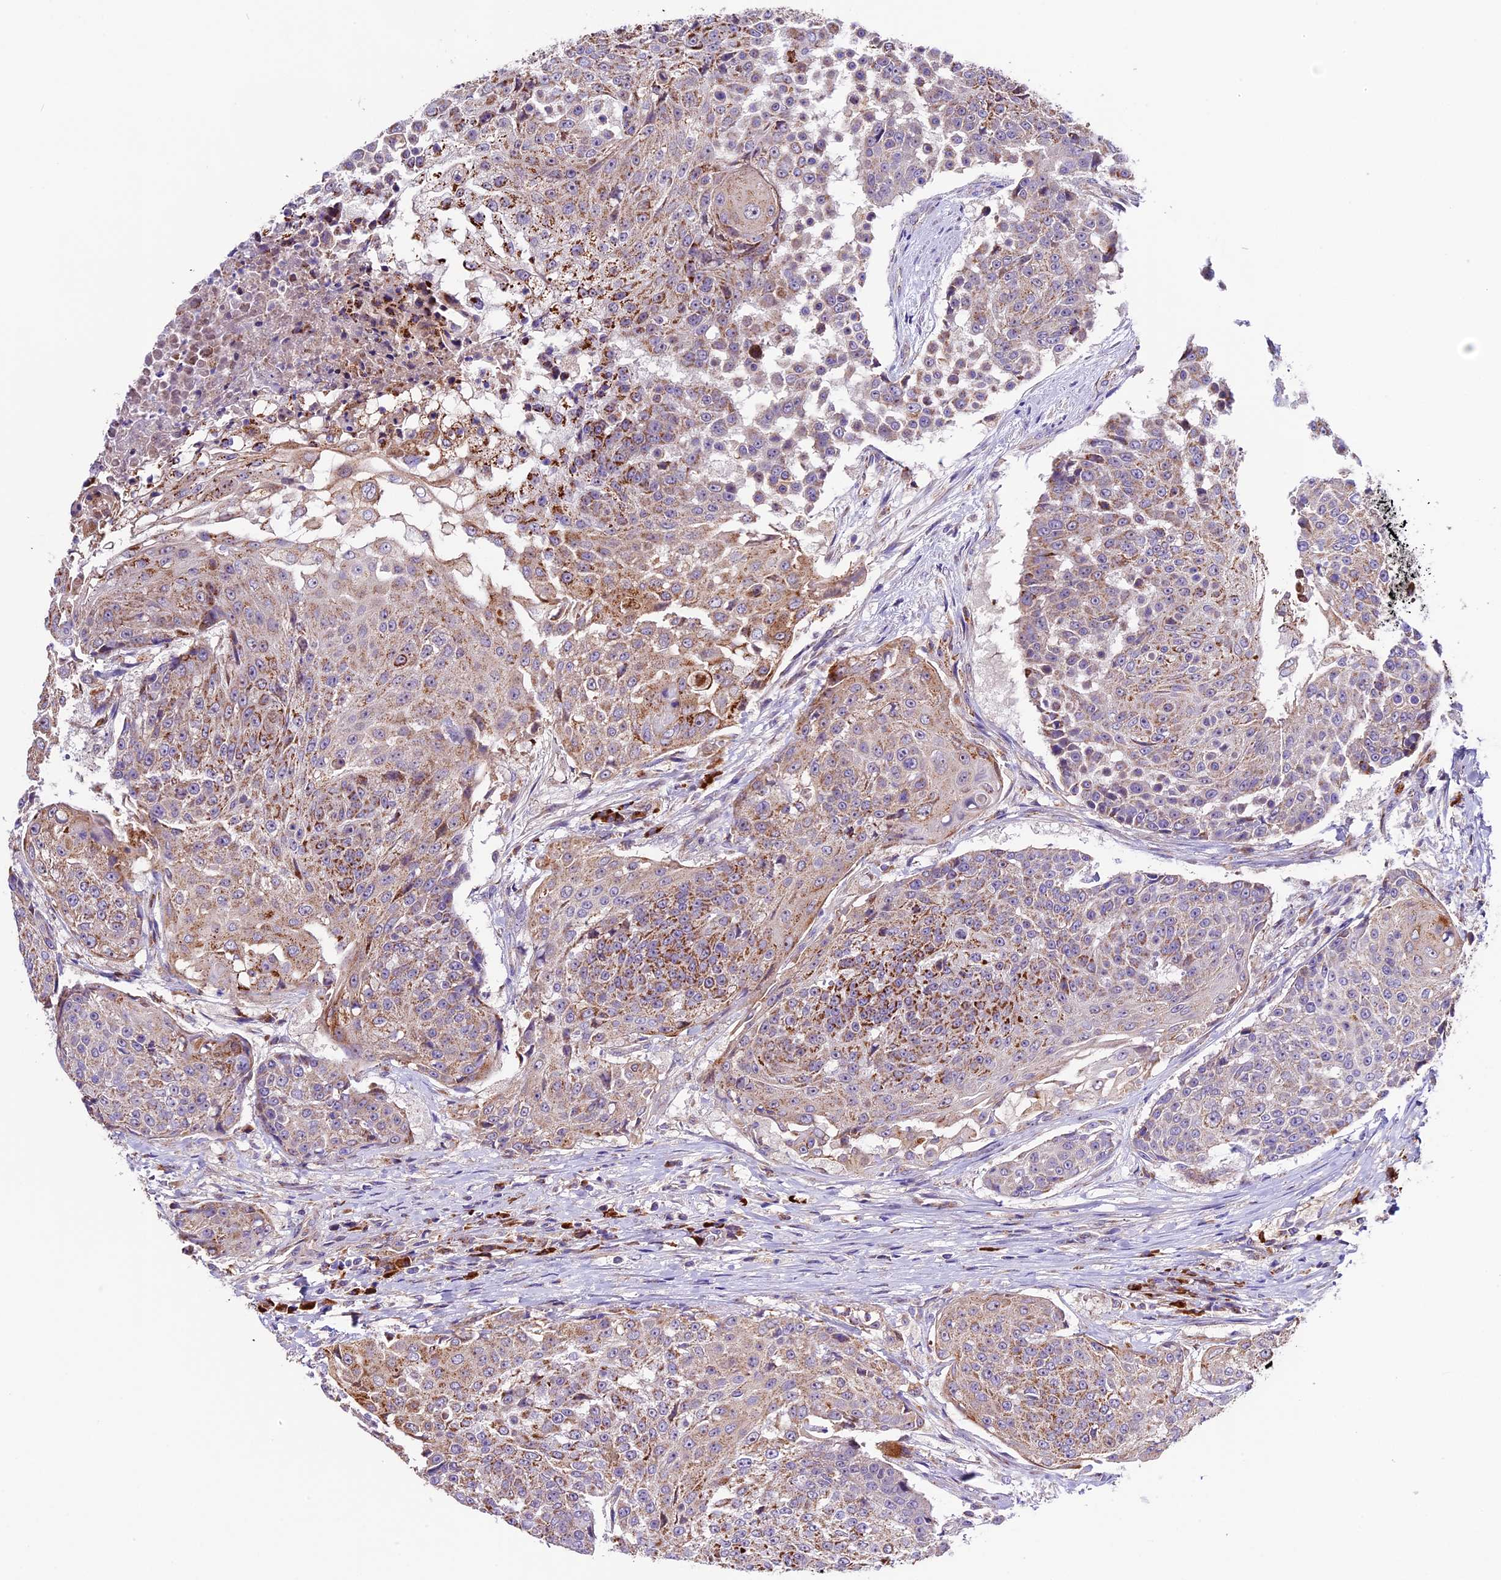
{"staining": {"intensity": "moderate", "quantity": ">75%", "location": "cytoplasmic/membranous"}, "tissue": "urothelial cancer", "cell_type": "Tumor cells", "image_type": "cancer", "snomed": [{"axis": "morphology", "description": "Urothelial carcinoma, High grade"}, {"axis": "topography", "description": "Urinary bladder"}], "caption": "This is a histology image of immunohistochemistry staining of high-grade urothelial carcinoma, which shows moderate staining in the cytoplasmic/membranous of tumor cells.", "gene": "METTL22", "patient": {"sex": "female", "age": 63}}